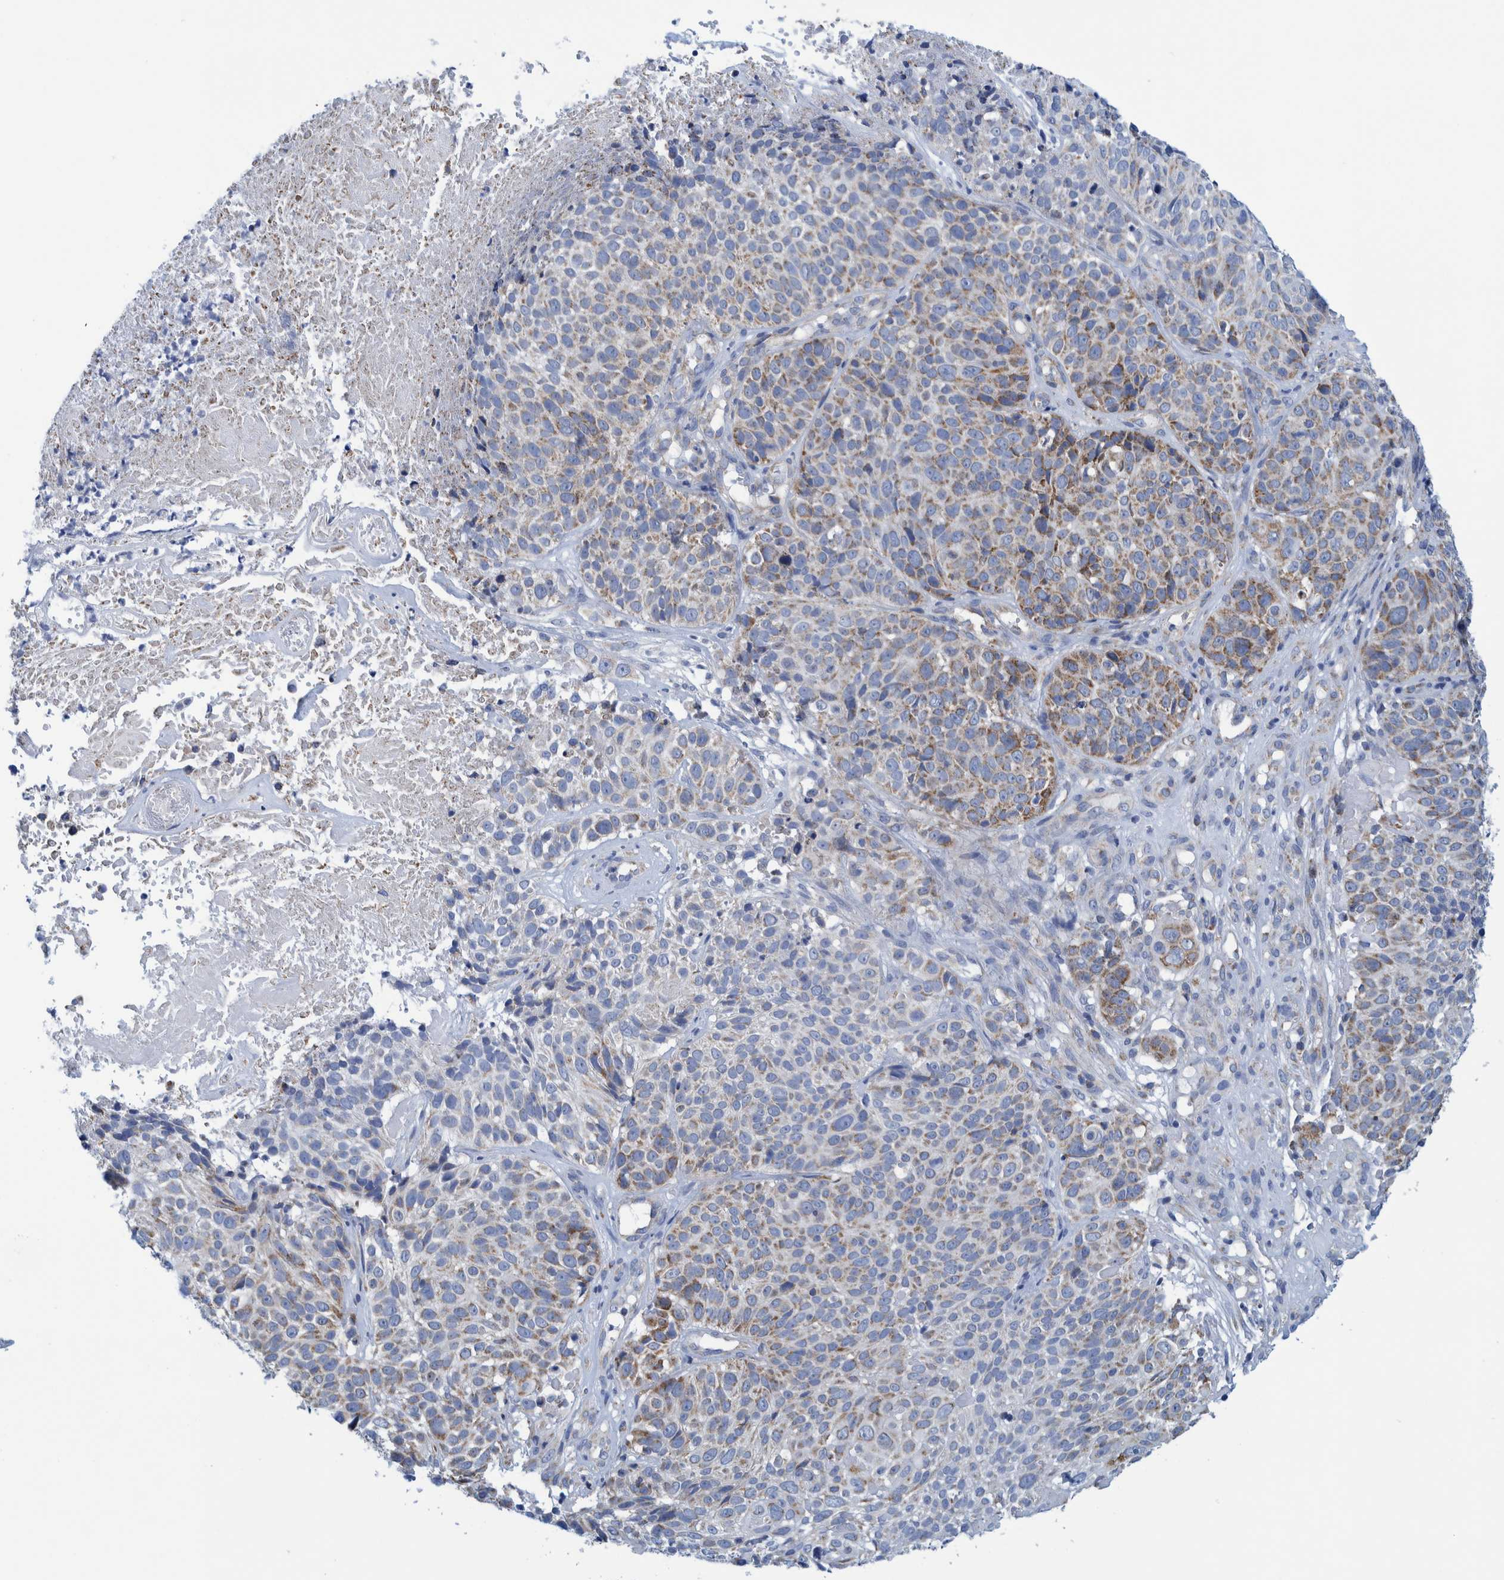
{"staining": {"intensity": "moderate", "quantity": "<25%", "location": "cytoplasmic/membranous"}, "tissue": "cervical cancer", "cell_type": "Tumor cells", "image_type": "cancer", "snomed": [{"axis": "morphology", "description": "Squamous cell carcinoma, NOS"}, {"axis": "topography", "description": "Cervix"}], "caption": "This is a histology image of immunohistochemistry (IHC) staining of cervical cancer (squamous cell carcinoma), which shows moderate expression in the cytoplasmic/membranous of tumor cells.", "gene": "MRPS7", "patient": {"sex": "female", "age": 74}}